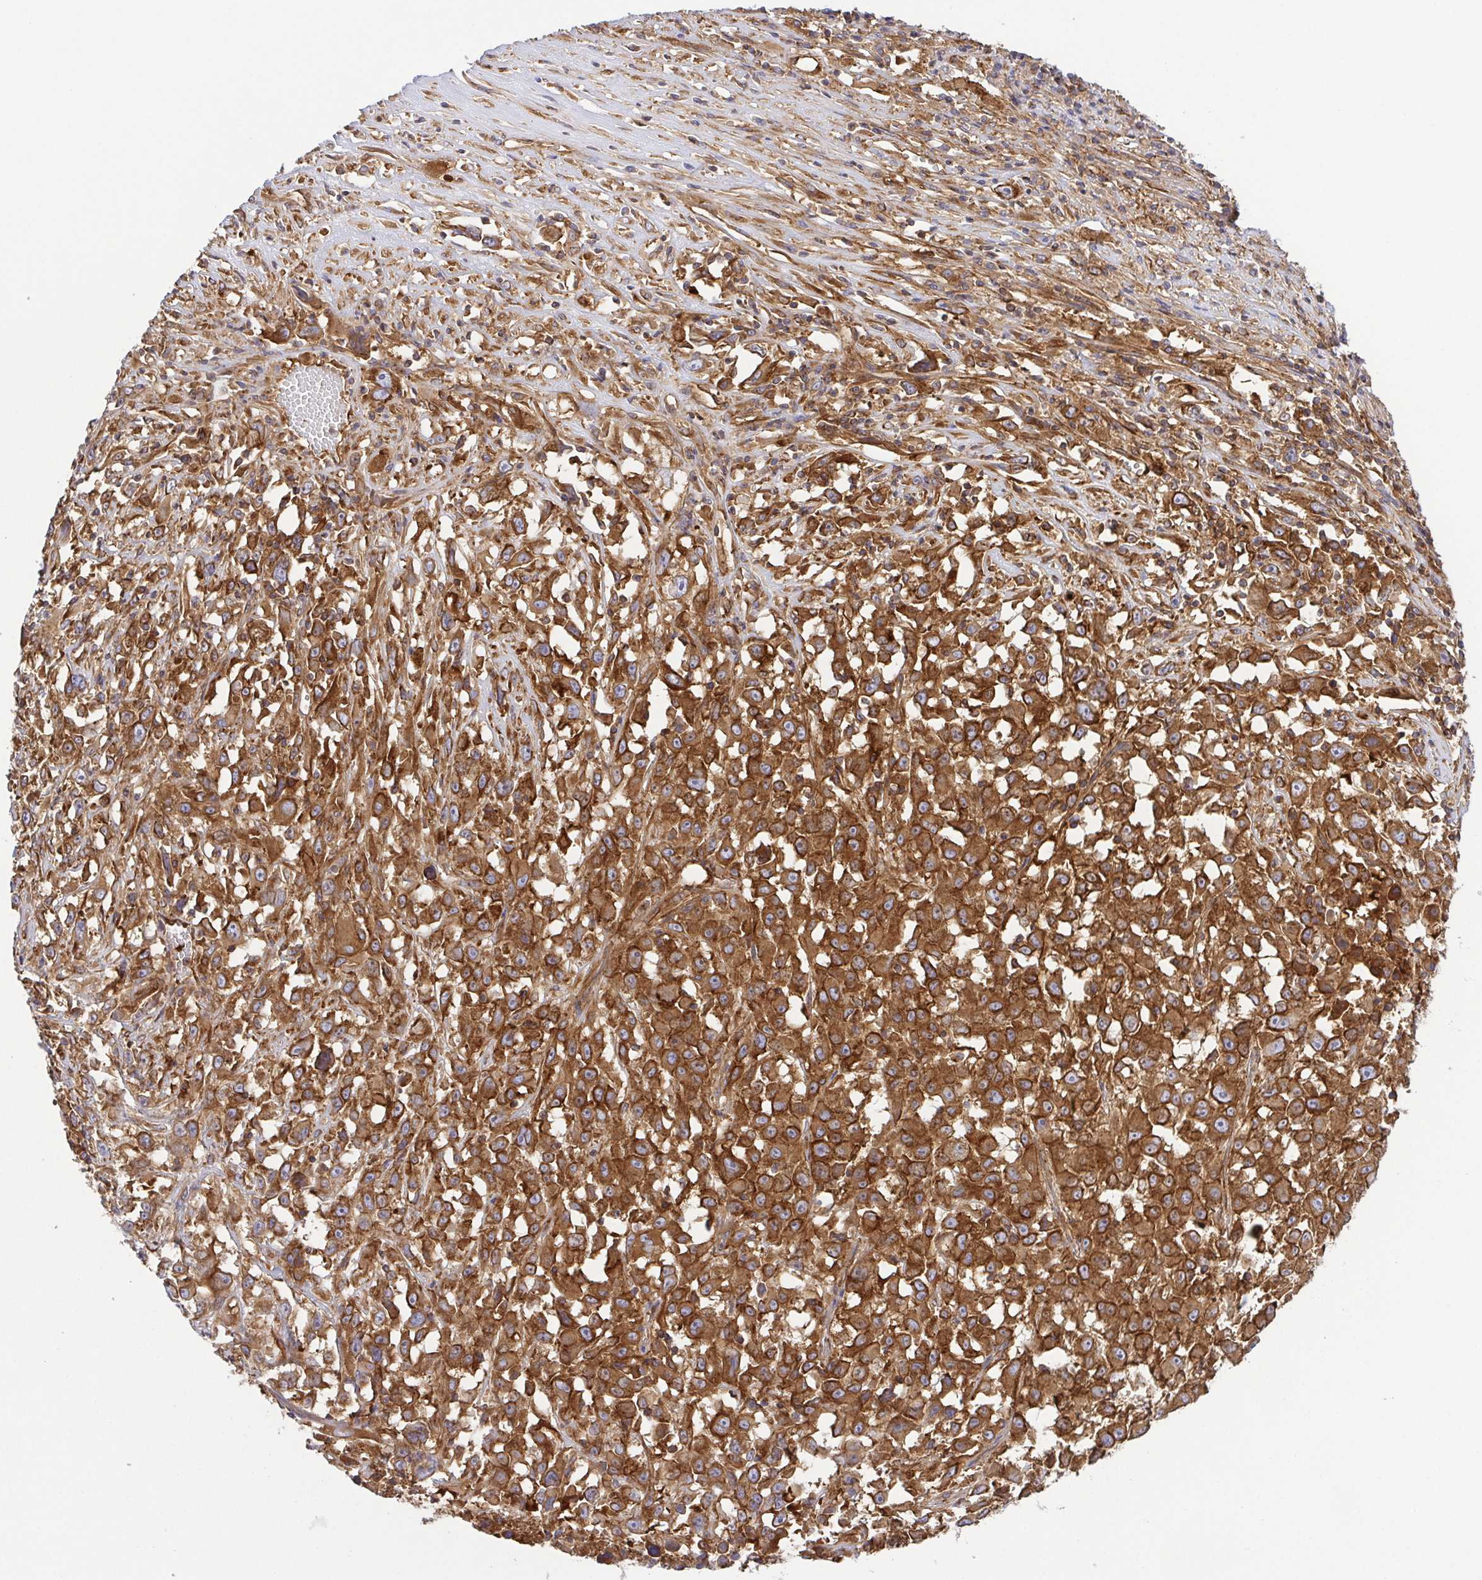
{"staining": {"intensity": "strong", "quantity": ">75%", "location": "cytoplasmic/membranous"}, "tissue": "melanoma", "cell_type": "Tumor cells", "image_type": "cancer", "snomed": [{"axis": "morphology", "description": "Malignant melanoma, Metastatic site"}, {"axis": "topography", "description": "Soft tissue"}], "caption": "DAB immunohistochemical staining of melanoma exhibits strong cytoplasmic/membranous protein staining in about >75% of tumor cells.", "gene": "KIF5B", "patient": {"sex": "male", "age": 50}}